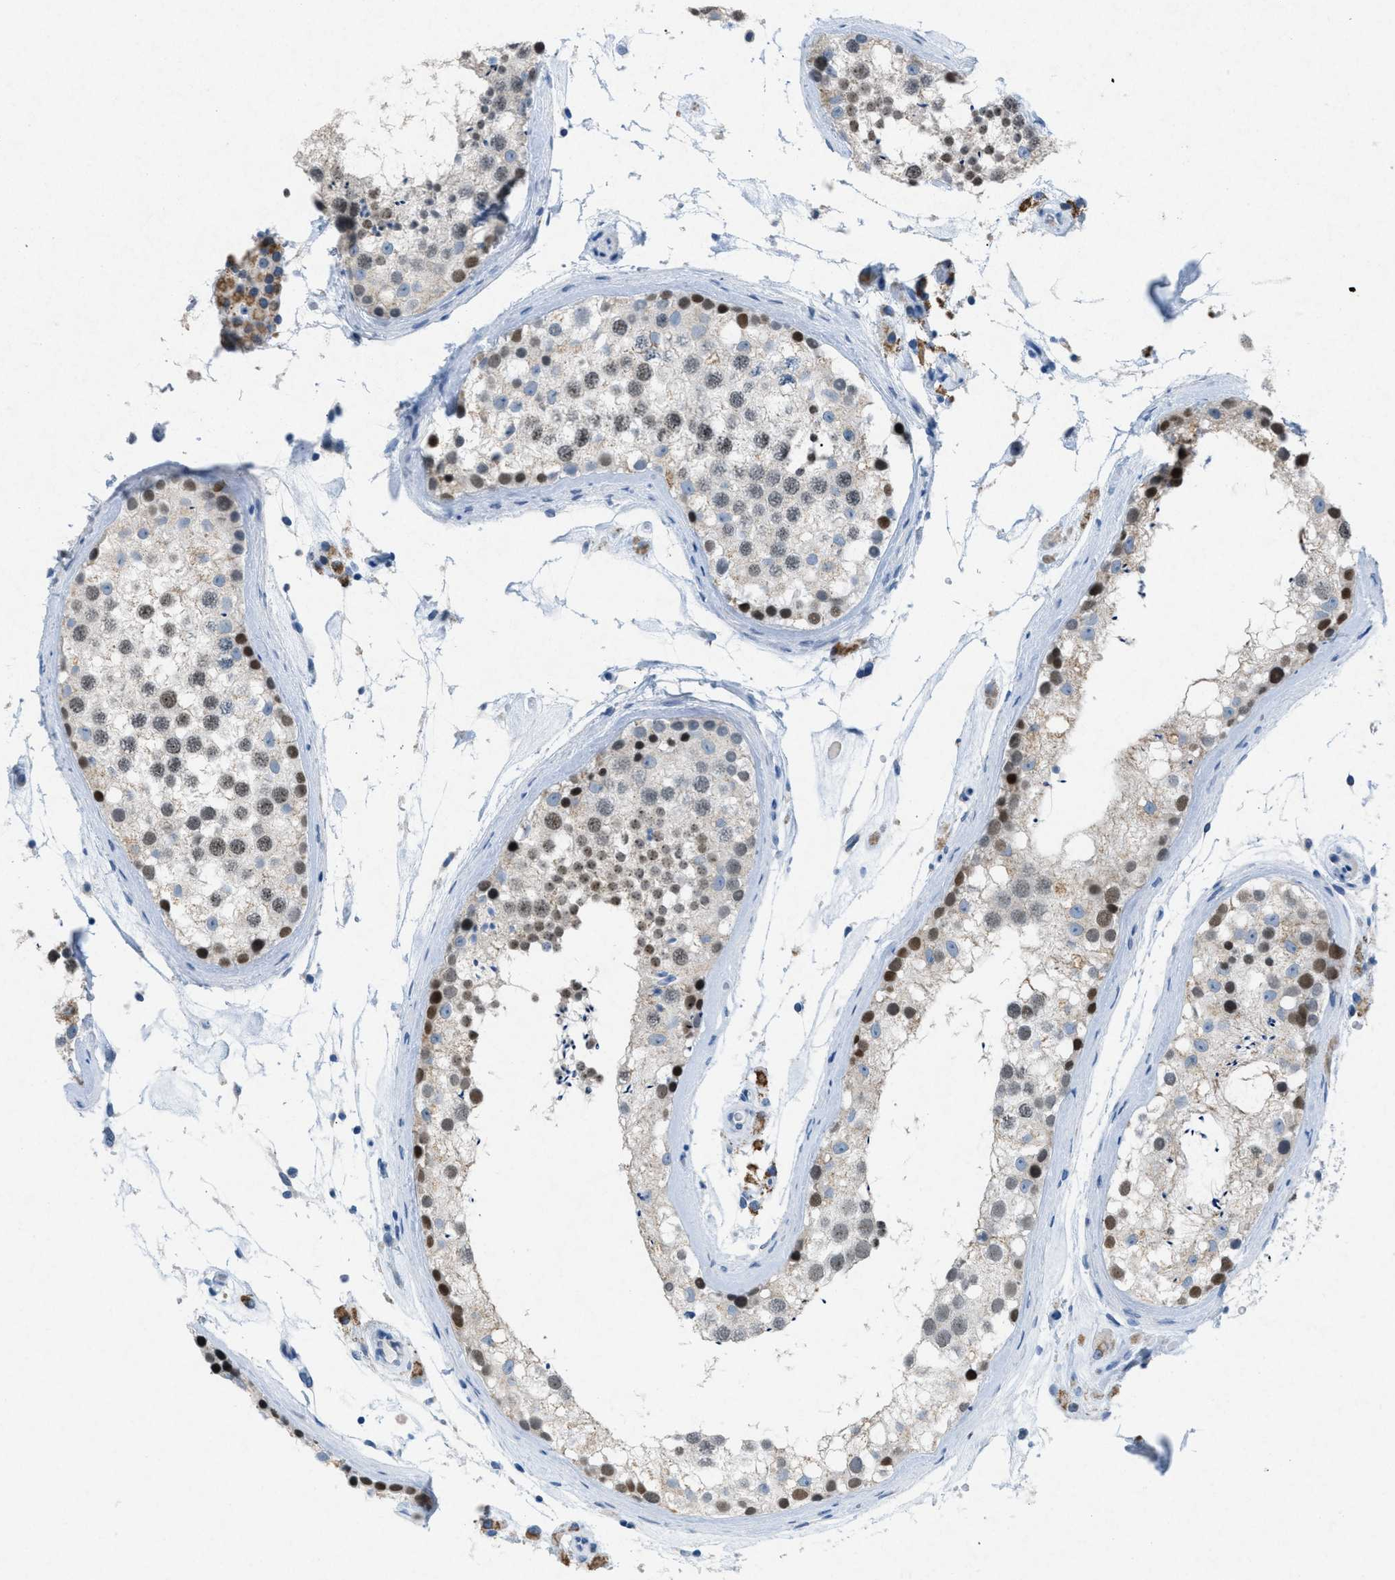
{"staining": {"intensity": "moderate", "quantity": "25%-75%", "location": "nuclear"}, "tissue": "testis", "cell_type": "Cells in seminiferous ducts", "image_type": "normal", "snomed": [{"axis": "morphology", "description": "Normal tissue, NOS"}, {"axis": "topography", "description": "Testis"}], "caption": "Protein expression analysis of unremarkable testis displays moderate nuclear expression in approximately 25%-75% of cells in seminiferous ducts. (DAB IHC with brightfield microscopy, high magnification).", "gene": "TASOR", "patient": {"sex": "male", "age": 46}}